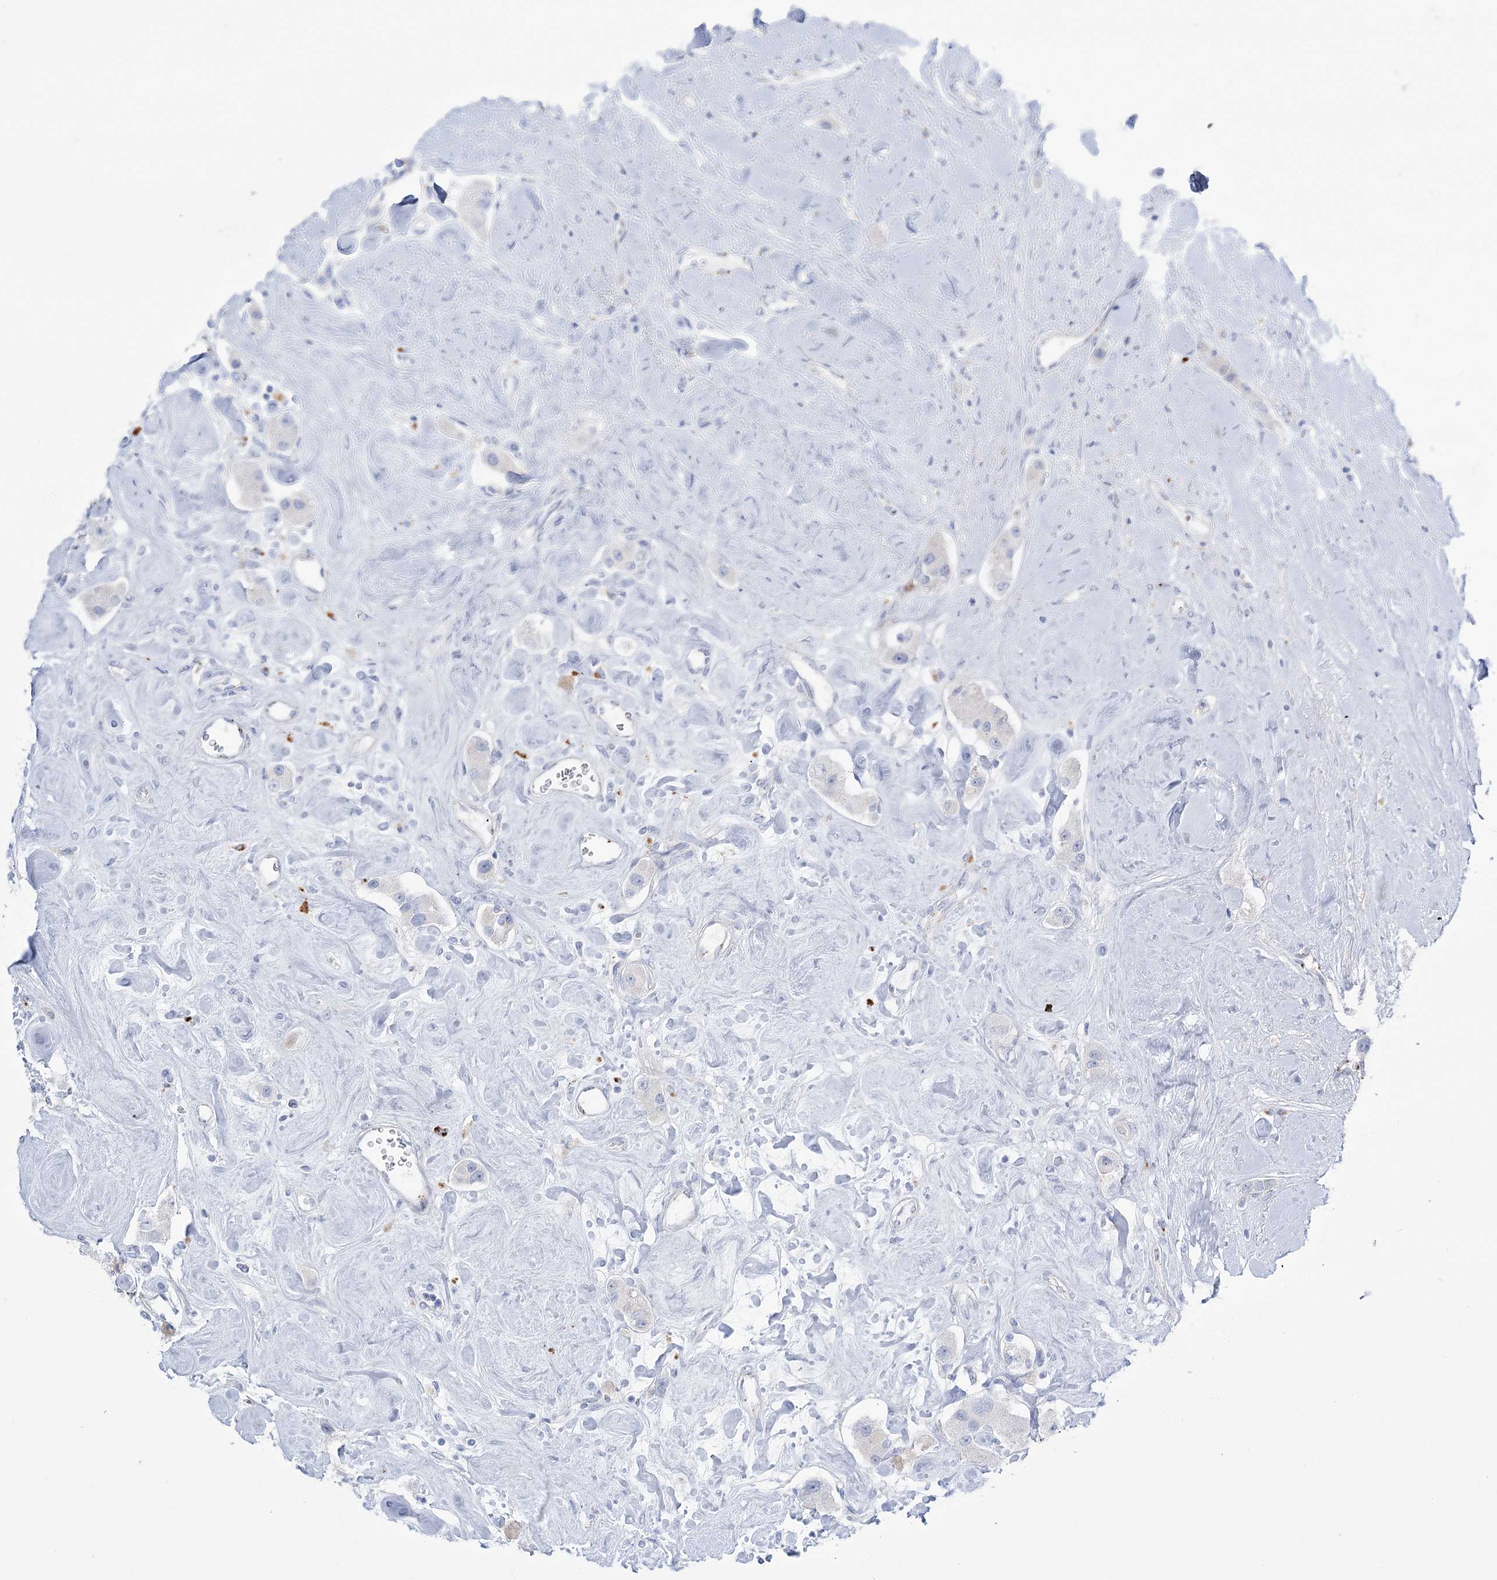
{"staining": {"intensity": "negative", "quantity": "none", "location": "none"}, "tissue": "carcinoid", "cell_type": "Tumor cells", "image_type": "cancer", "snomed": [{"axis": "morphology", "description": "Carcinoid, malignant, NOS"}, {"axis": "topography", "description": "Pancreas"}], "caption": "High power microscopy micrograph of an immunohistochemistry photomicrograph of carcinoid, revealing no significant positivity in tumor cells.", "gene": "SIAE", "patient": {"sex": "male", "age": 41}}